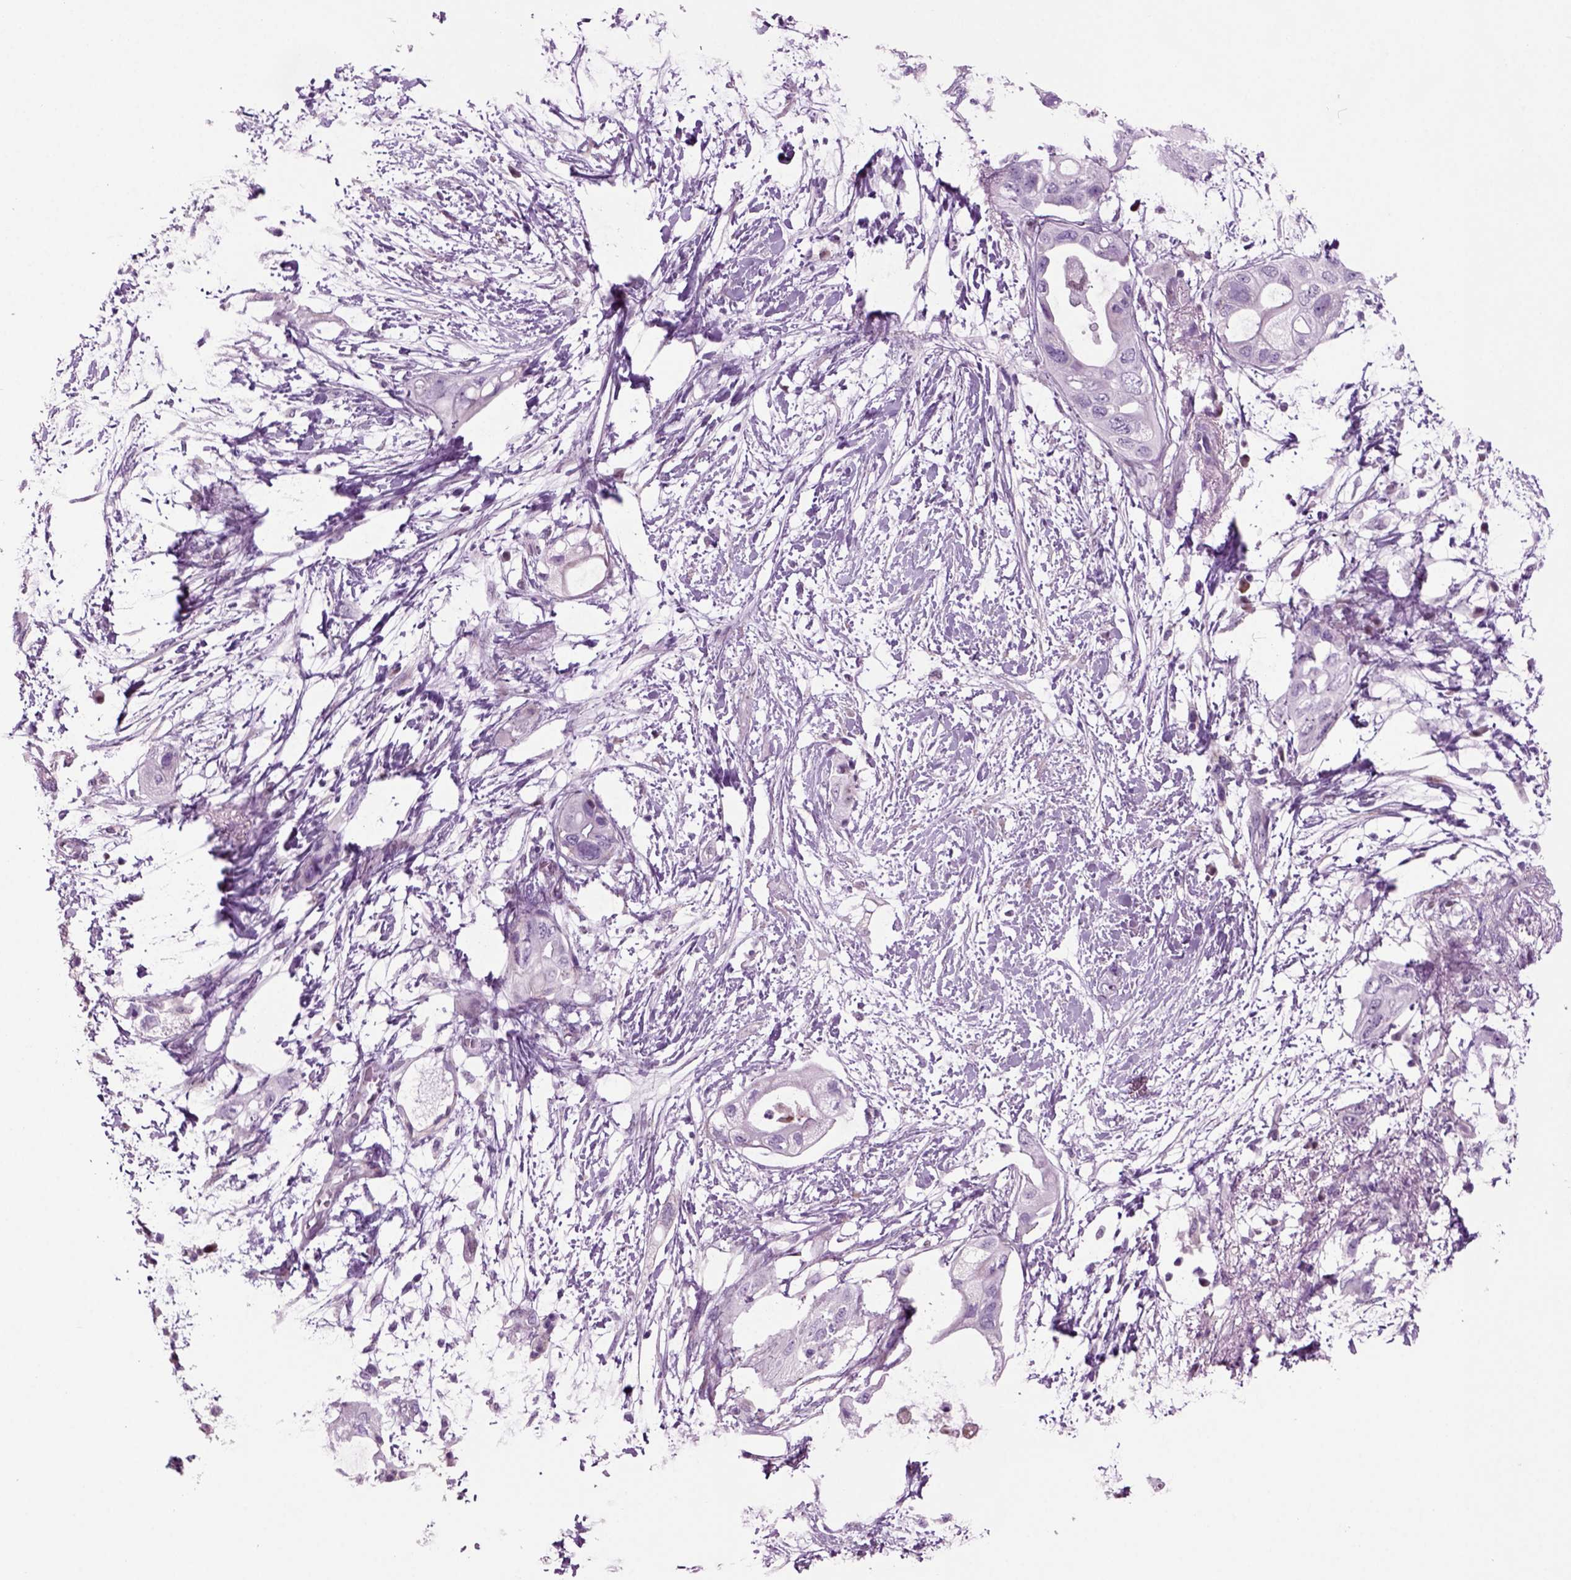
{"staining": {"intensity": "negative", "quantity": "none", "location": "none"}, "tissue": "pancreatic cancer", "cell_type": "Tumor cells", "image_type": "cancer", "snomed": [{"axis": "morphology", "description": "Adenocarcinoma, NOS"}, {"axis": "topography", "description": "Pancreas"}], "caption": "Tumor cells are negative for protein expression in human pancreatic cancer (adenocarcinoma).", "gene": "ARID3A", "patient": {"sex": "female", "age": 72}}